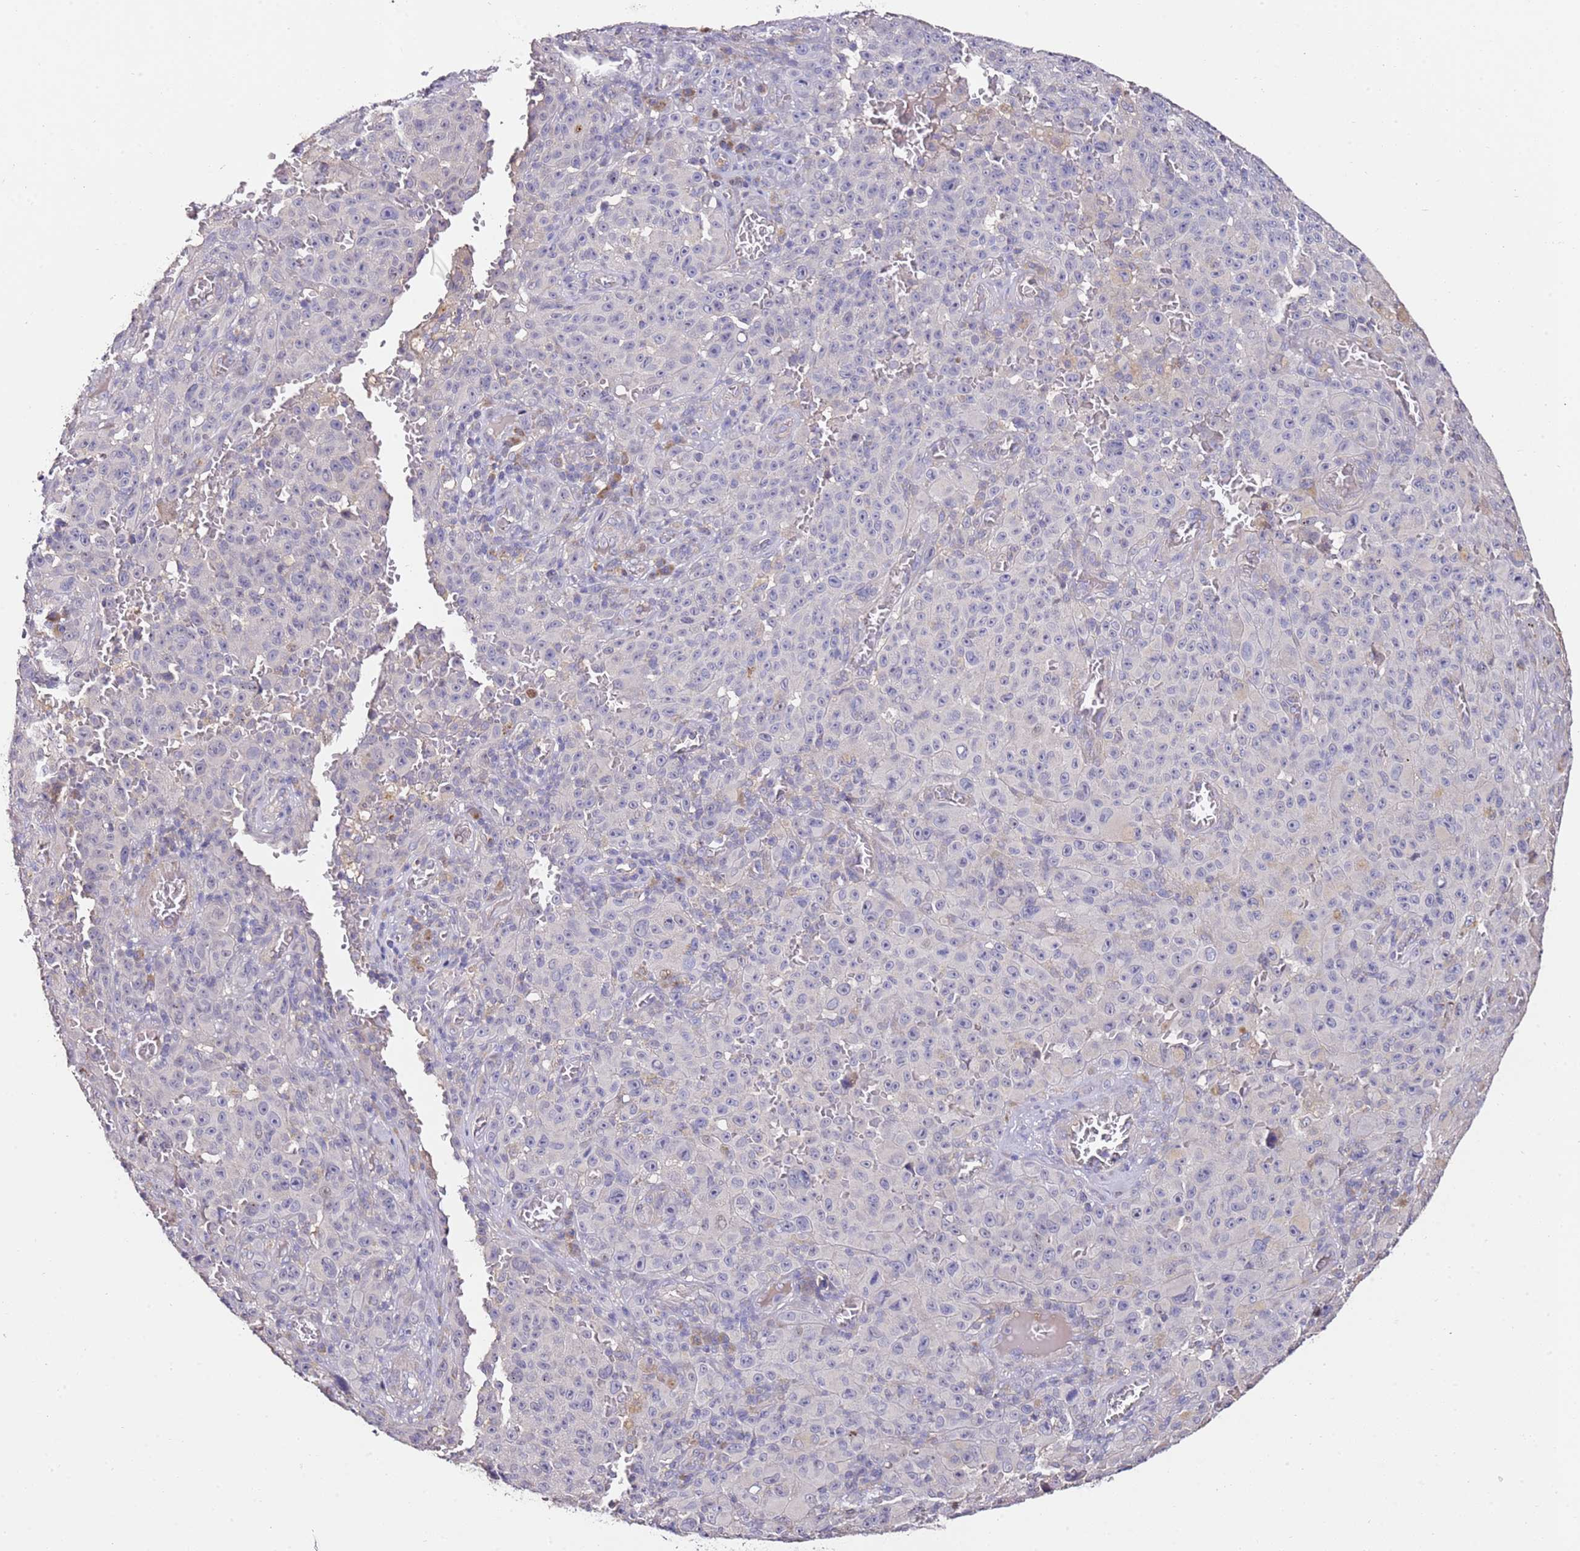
{"staining": {"intensity": "negative", "quantity": "none", "location": "none"}, "tissue": "melanoma", "cell_type": "Tumor cells", "image_type": "cancer", "snomed": [{"axis": "morphology", "description": "Malignant melanoma, NOS"}, {"axis": "topography", "description": "Skin"}], "caption": "High power microscopy histopathology image of an immunohistochemistry (IHC) histopathology image of malignant melanoma, revealing no significant positivity in tumor cells. Brightfield microscopy of immunohistochemistry (IHC) stained with DAB (brown) and hematoxylin (blue), captured at high magnification.", "gene": "OR2B11", "patient": {"sex": "female", "age": 82}}